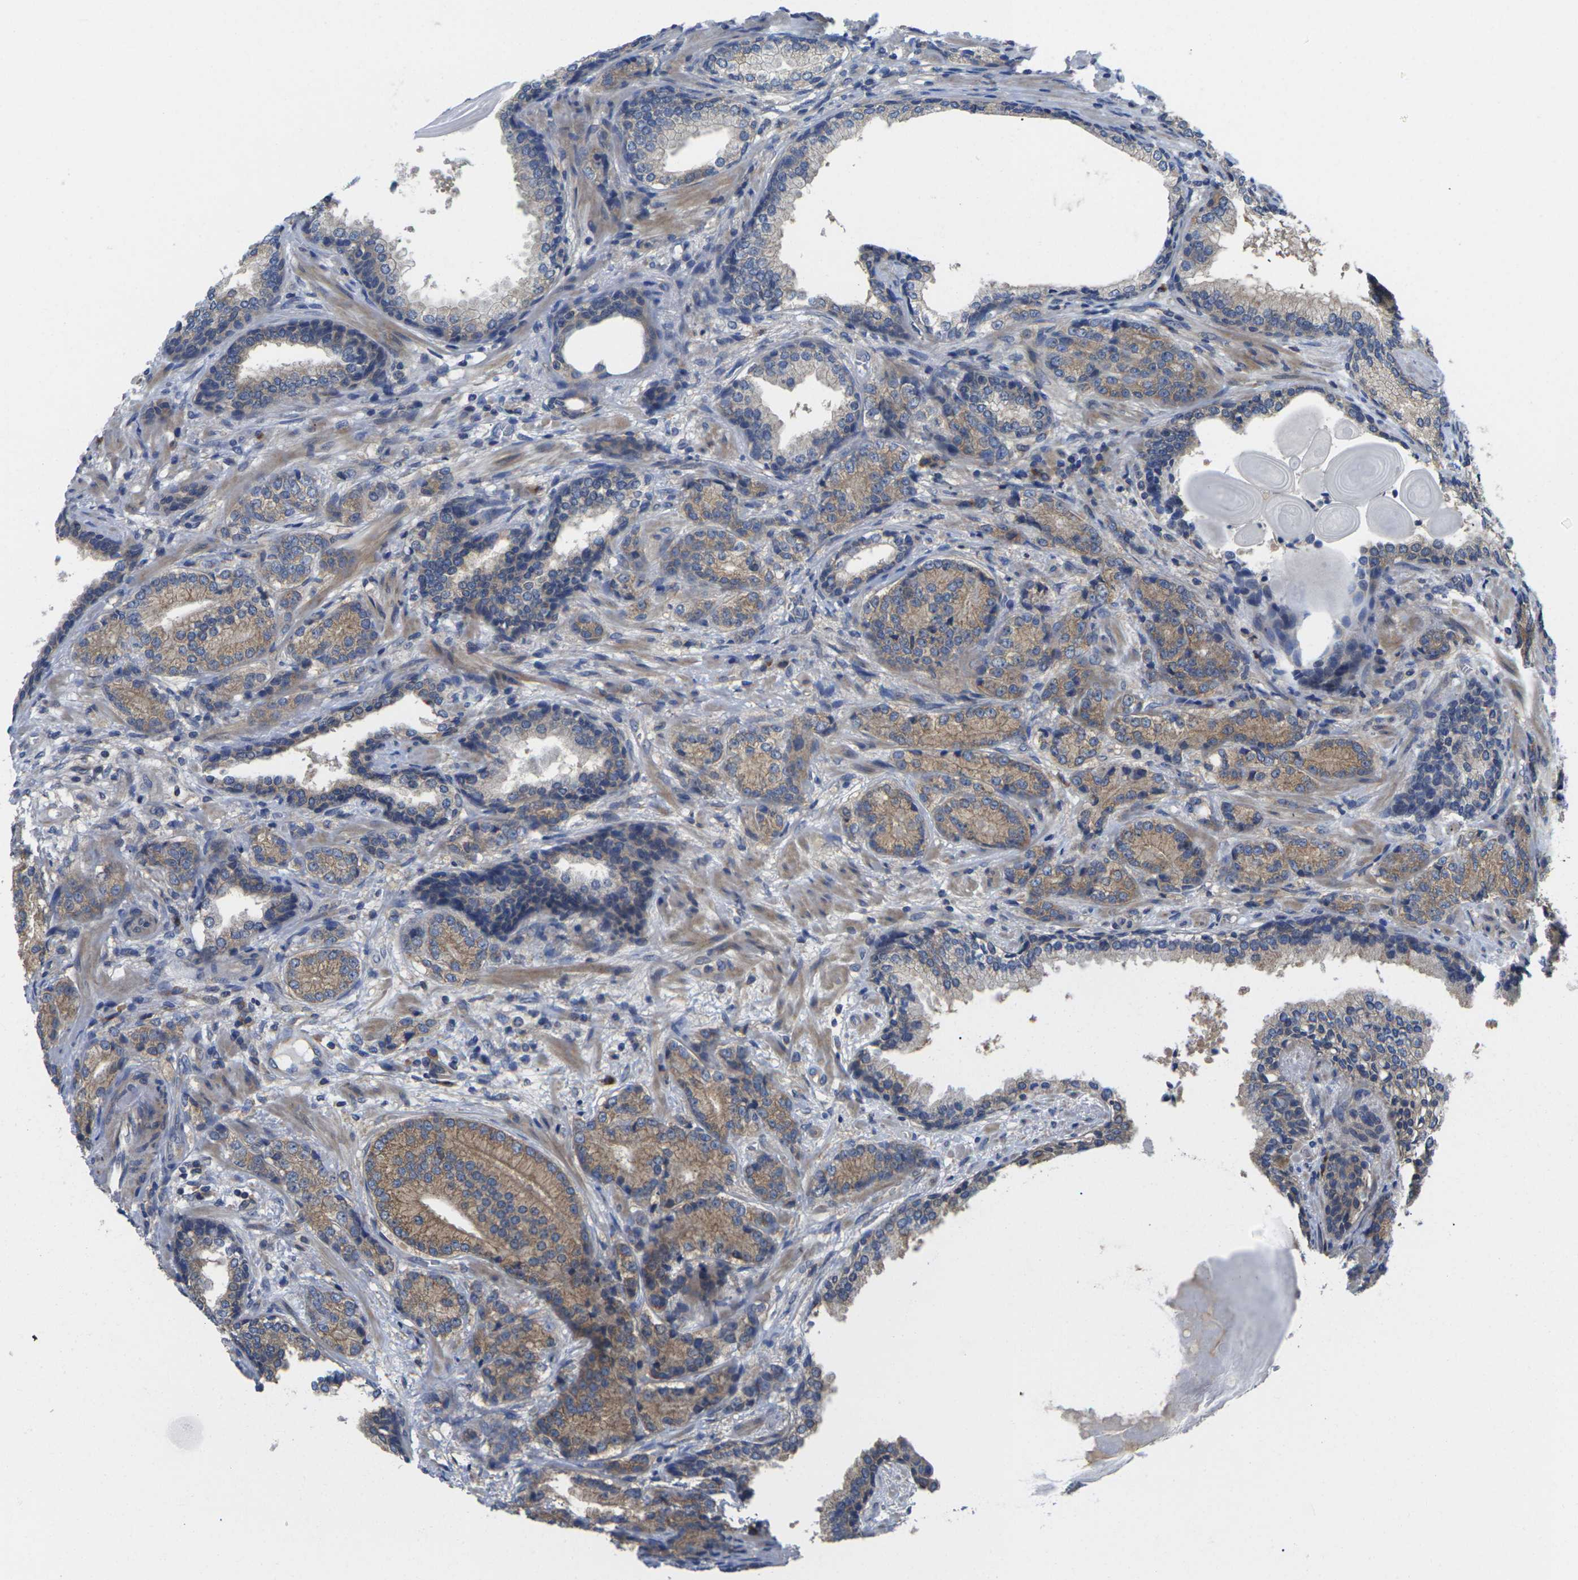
{"staining": {"intensity": "moderate", "quantity": ">75%", "location": "cytoplasmic/membranous"}, "tissue": "prostate cancer", "cell_type": "Tumor cells", "image_type": "cancer", "snomed": [{"axis": "morphology", "description": "Adenocarcinoma, High grade"}, {"axis": "topography", "description": "Prostate"}], "caption": "Moderate cytoplasmic/membranous positivity is seen in approximately >75% of tumor cells in prostate cancer.", "gene": "TMCC2", "patient": {"sex": "male", "age": 61}}